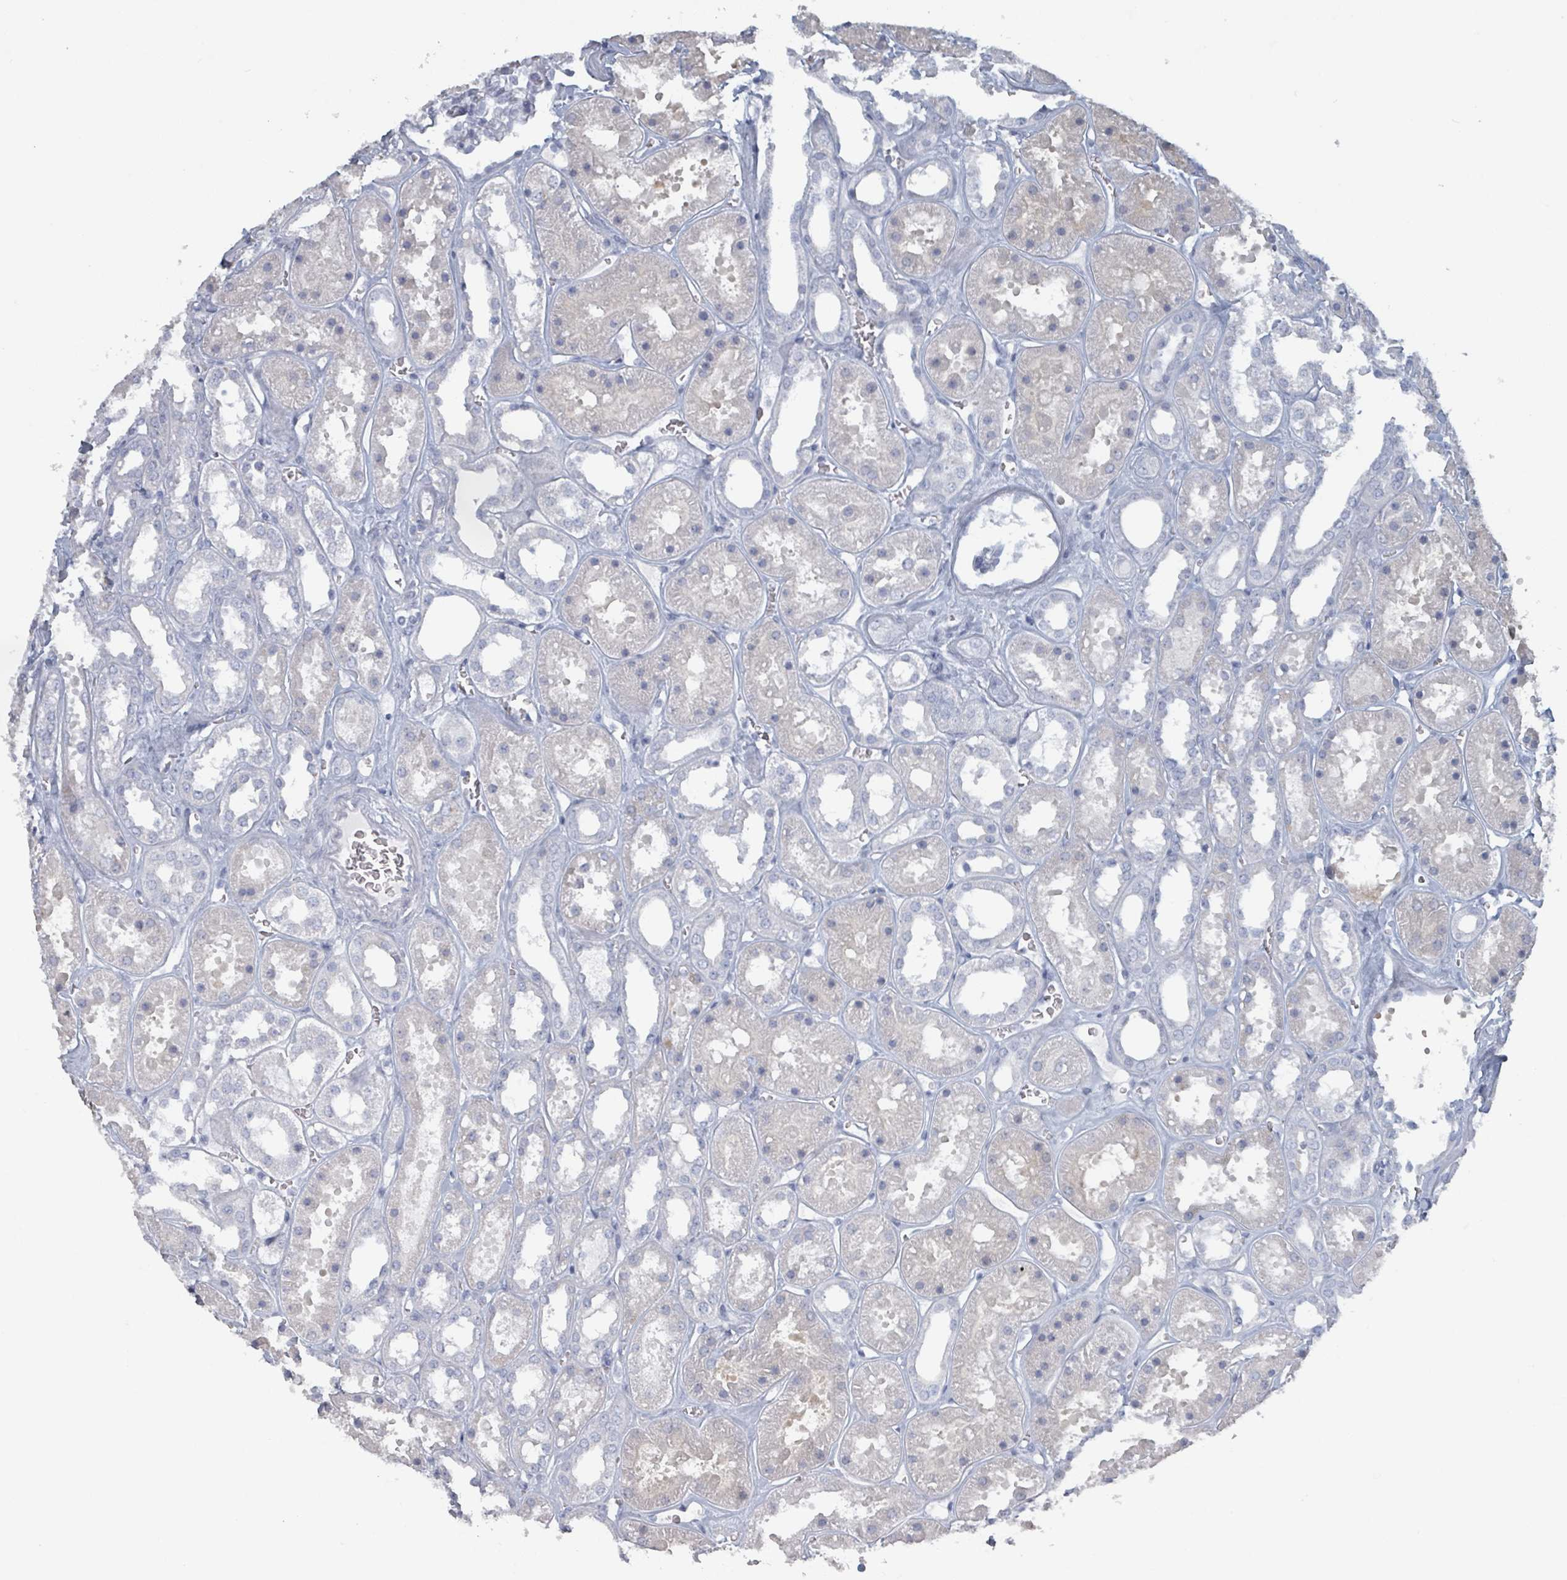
{"staining": {"intensity": "negative", "quantity": "none", "location": "none"}, "tissue": "kidney", "cell_type": "Cells in glomeruli", "image_type": "normal", "snomed": [{"axis": "morphology", "description": "Normal tissue, NOS"}, {"axis": "topography", "description": "Kidney"}], "caption": "Cells in glomeruli show no significant expression in unremarkable kidney.", "gene": "HEATR5A", "patient": {"sex": "female", "age": 41}}